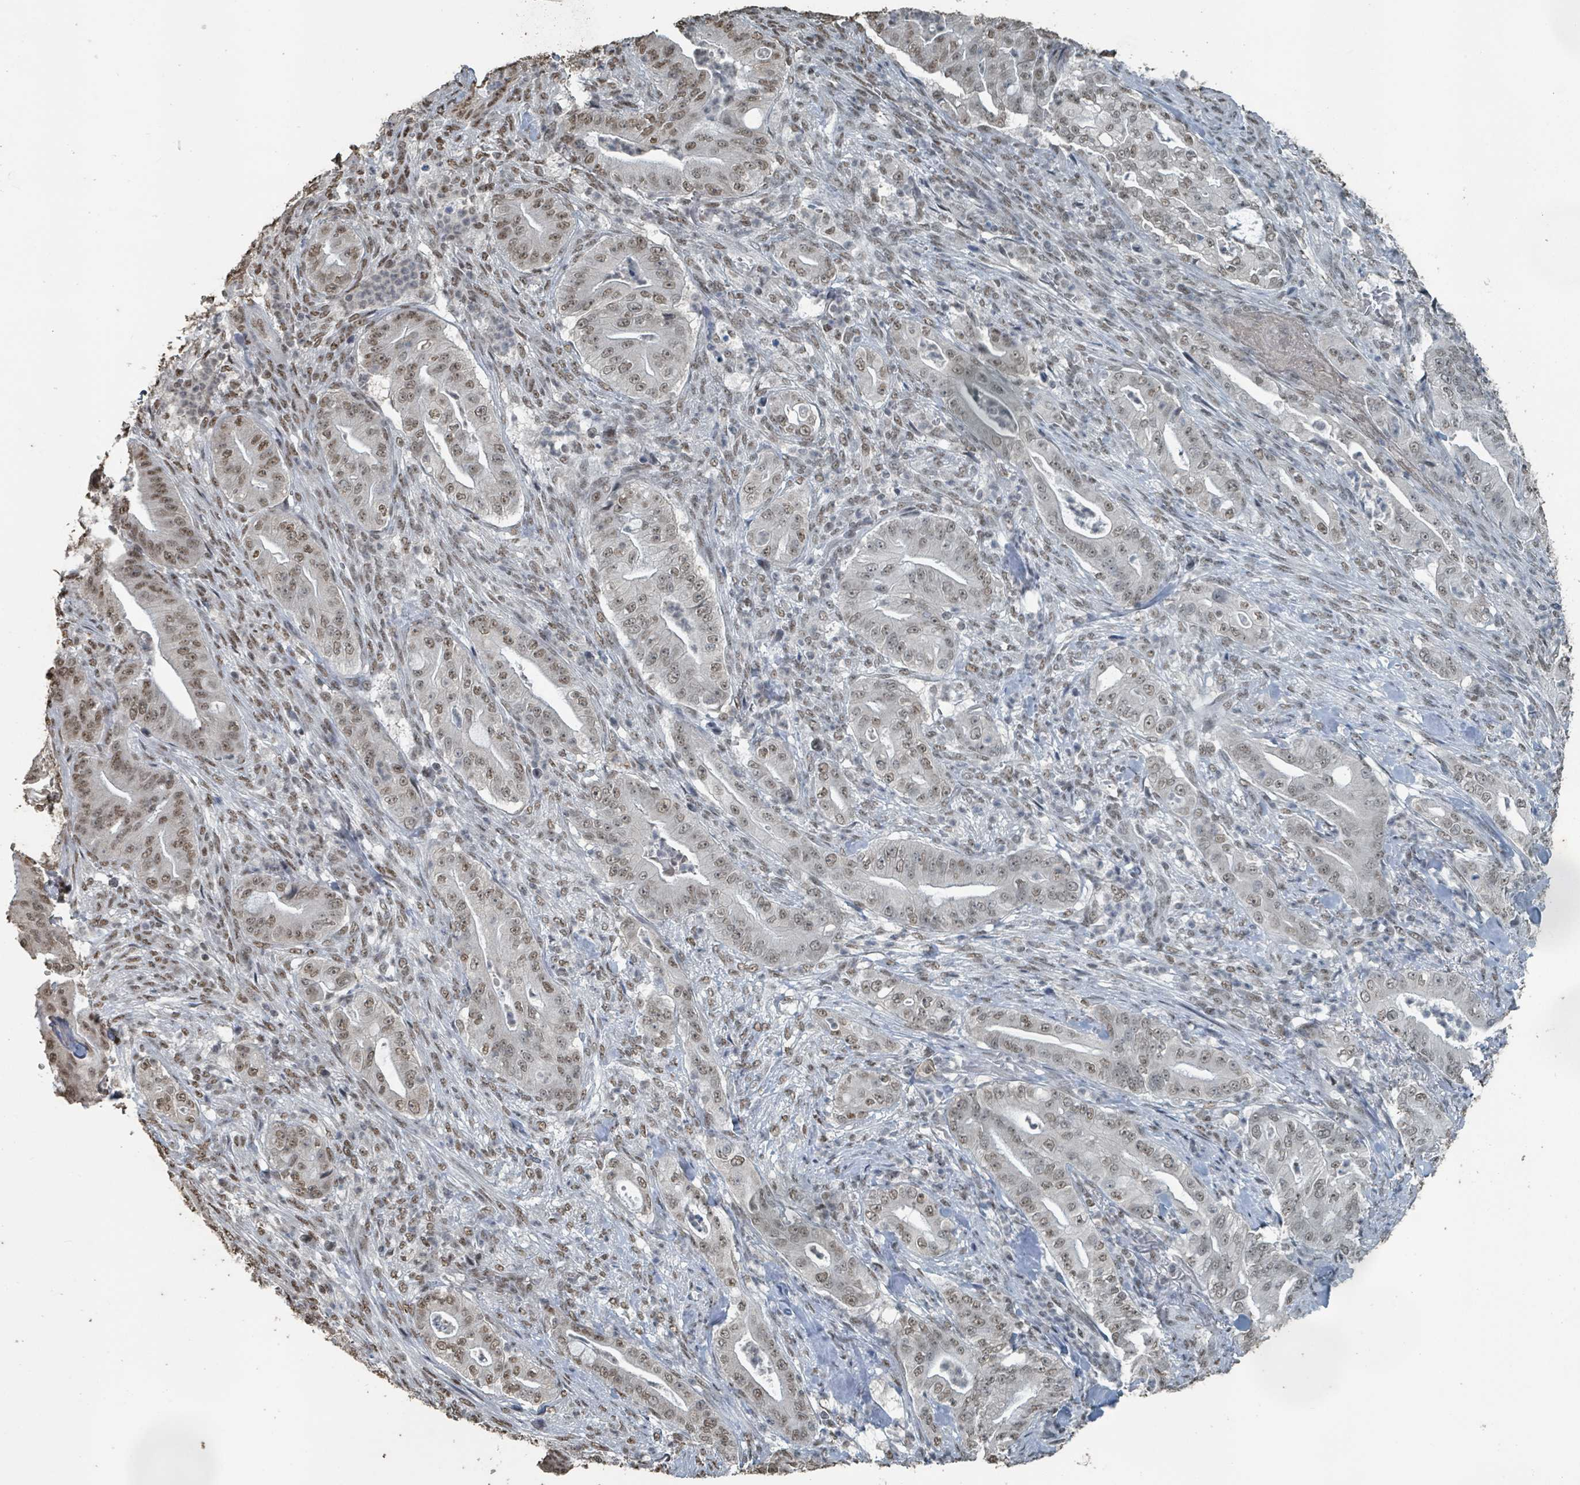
{"staining": {"intensity": "moderate", "quantity": "25%-75%", "location": "nuclear"}, "tissue": "pancreatic cancer", "cell_type": "Tumor cells", "image_type": "cancer", "snomed": [{"axis": "morphology", "description": "Adenocarcinoma, NOS"}, {"axis": "topography", "description": "Pancreas"}], "caption": "This image demonstrates immunohistochemistry (IHC) staining of adenocarcinoma (pancreatic), with medium moderate nuclear expression in approximately 25%-75% of tumor cells.", "gene": "PHIP", "patient": {"sex": "male", "age": 71}}